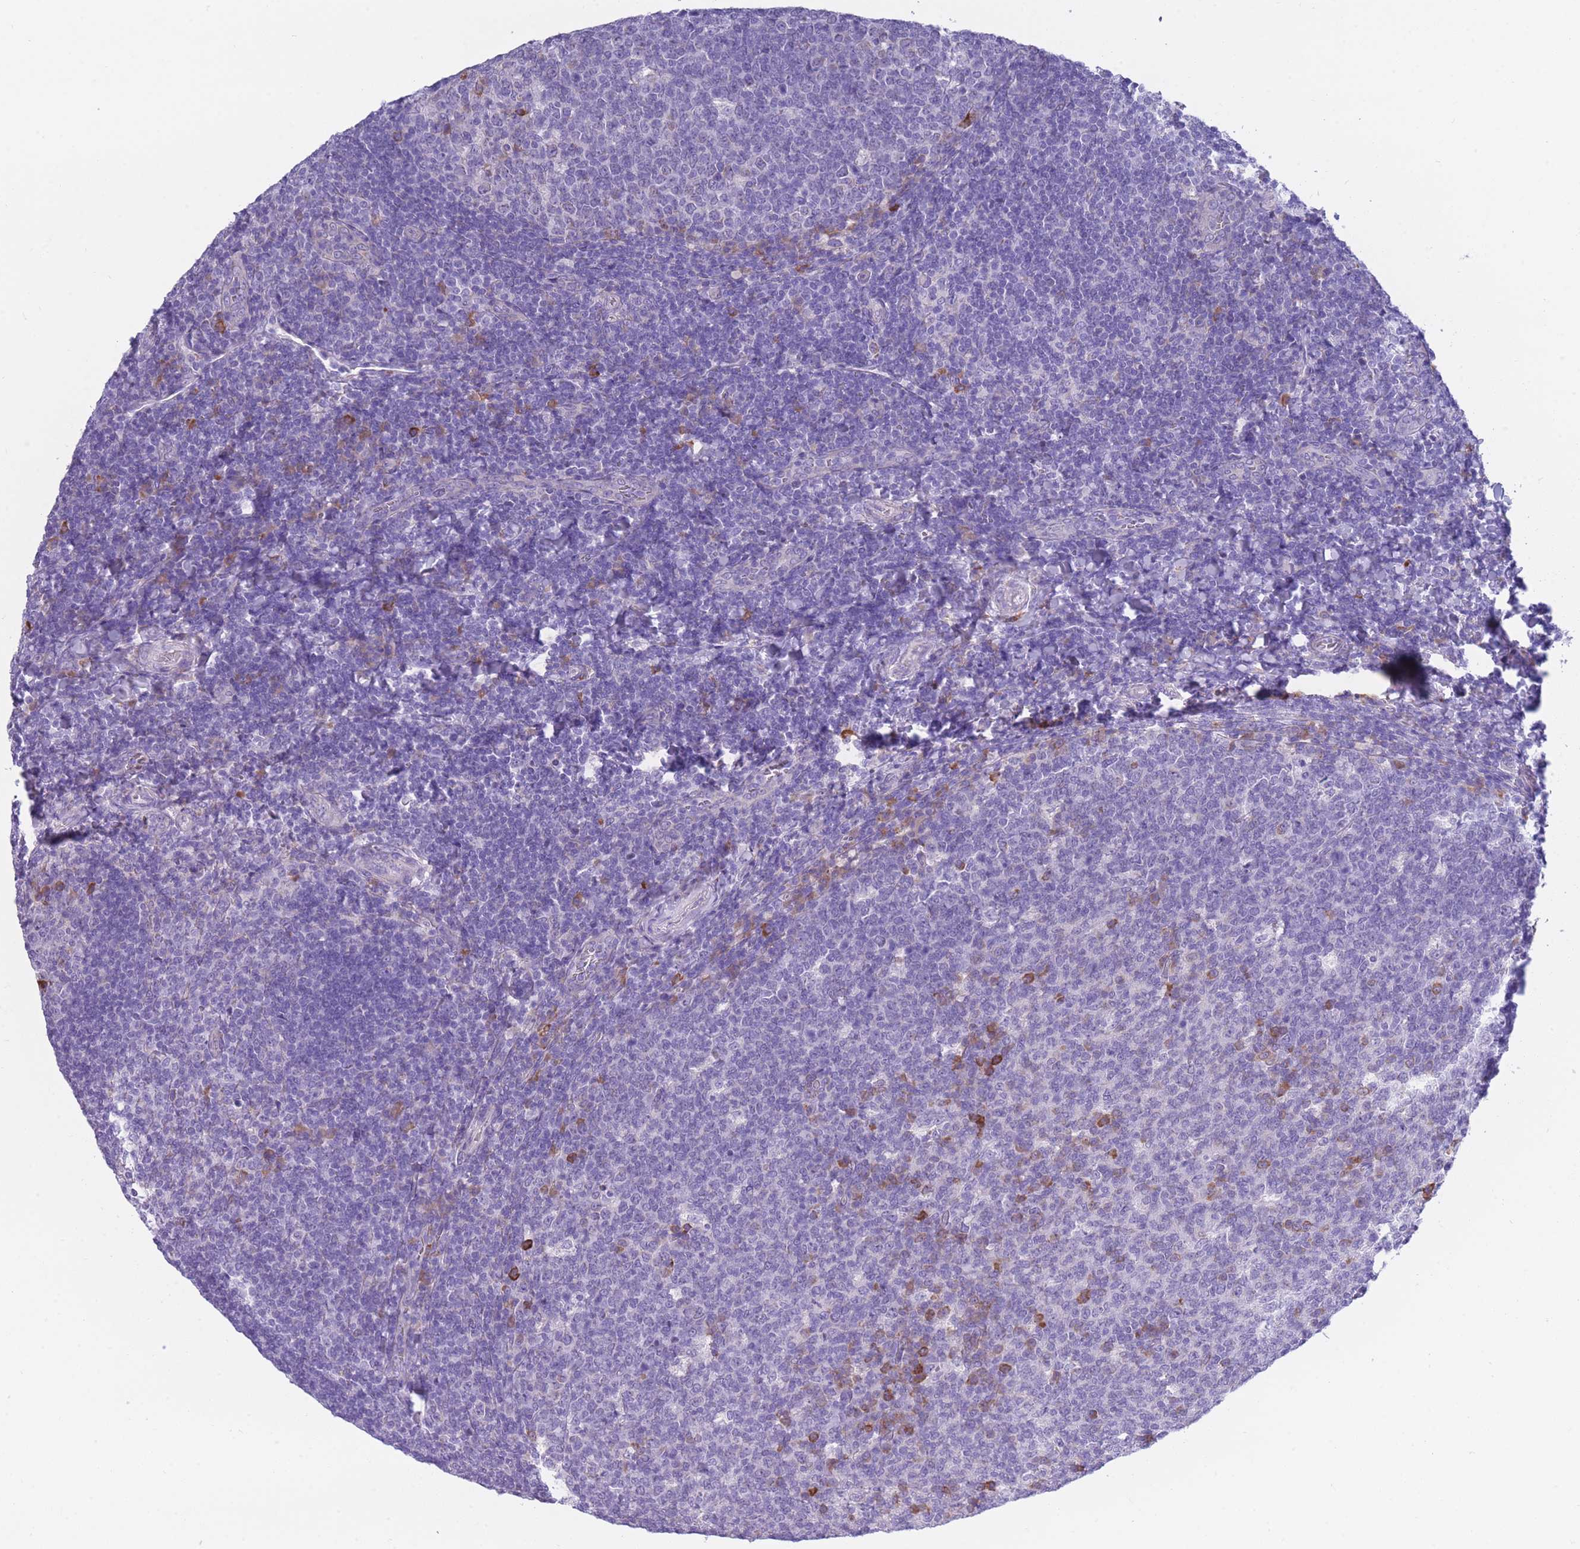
{"staining": {"intensity": "negative", "quantity": "none", "location": "none"}, "tissue": "tonsil", "cell_type": "Germinal center cells", "image_type": "normal", "snomed": [{"axis": "morphology", "description": "Normal tissue, NOS"}, {"axis": "topography", "description": "Tonsil"}], "caption": "This is a histopathology image of immunohistochemistry staining of normal tonsil, which shows no positivity in germinal center cells. (Brightfield microscopy of DAB (3,3'-diaminobenzidine) IHC at high magnification).", "gene": "XKR8", "patient": {"sex": "male", "age": 17}}